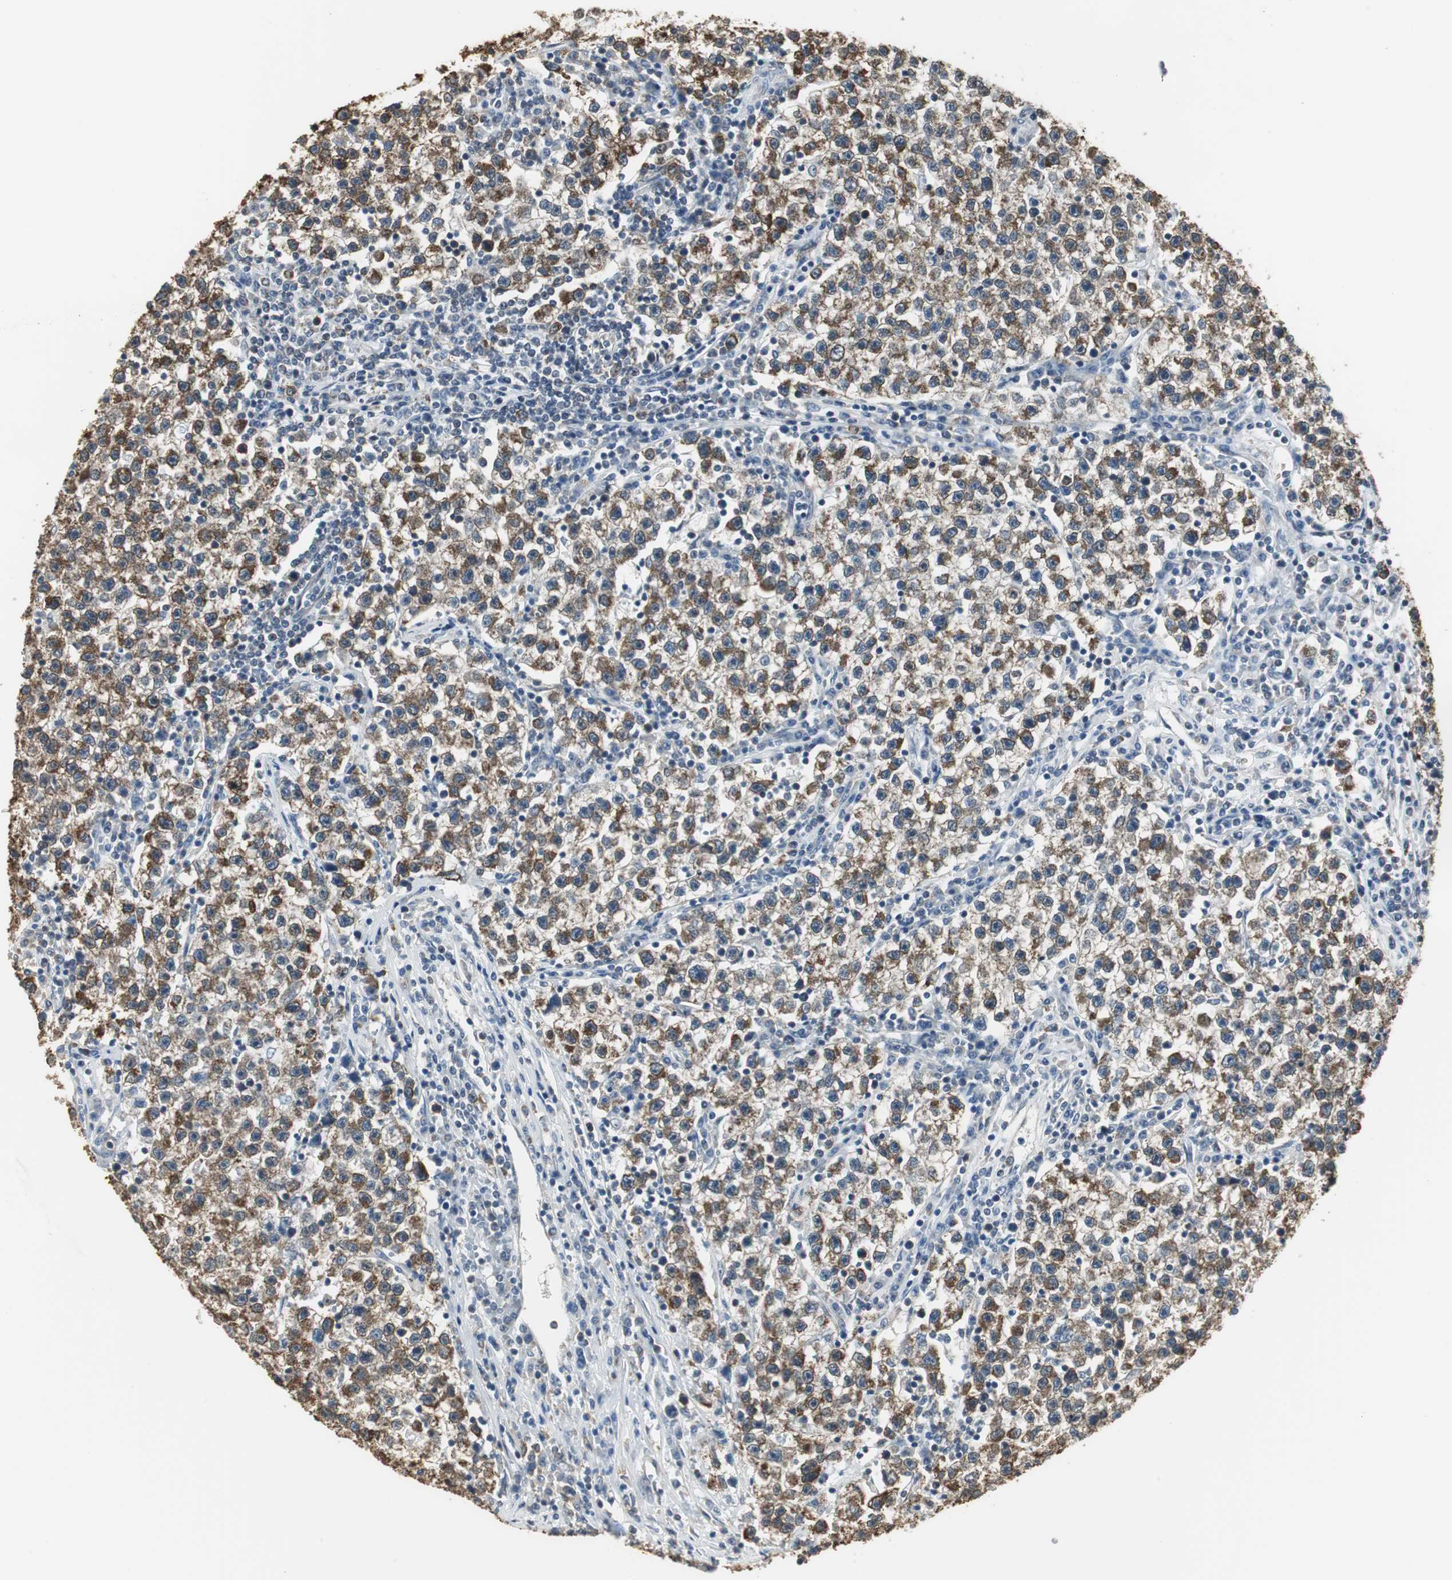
{"staining": {"intensity": "moderate", "quantity": ">75%", "location": "cytoplasmic/membranous"}, "tissue": "testis cancer", "cell_type": "Tumor cells", "image_type": "cancer", "snomed": [{"axis": "morphology", "description": "Seminoma, NOS"}, {"axis": "topography", "description": "Testis"}], "caption": "The histopathology image reveals immunohistochemical staining of testis cancer. There is moderate cytoplasmic/membranous staining is present in approximately >75% of tumor cells.", "gene": "CCT5", "patient": {"sex": "male", "age": 22}}